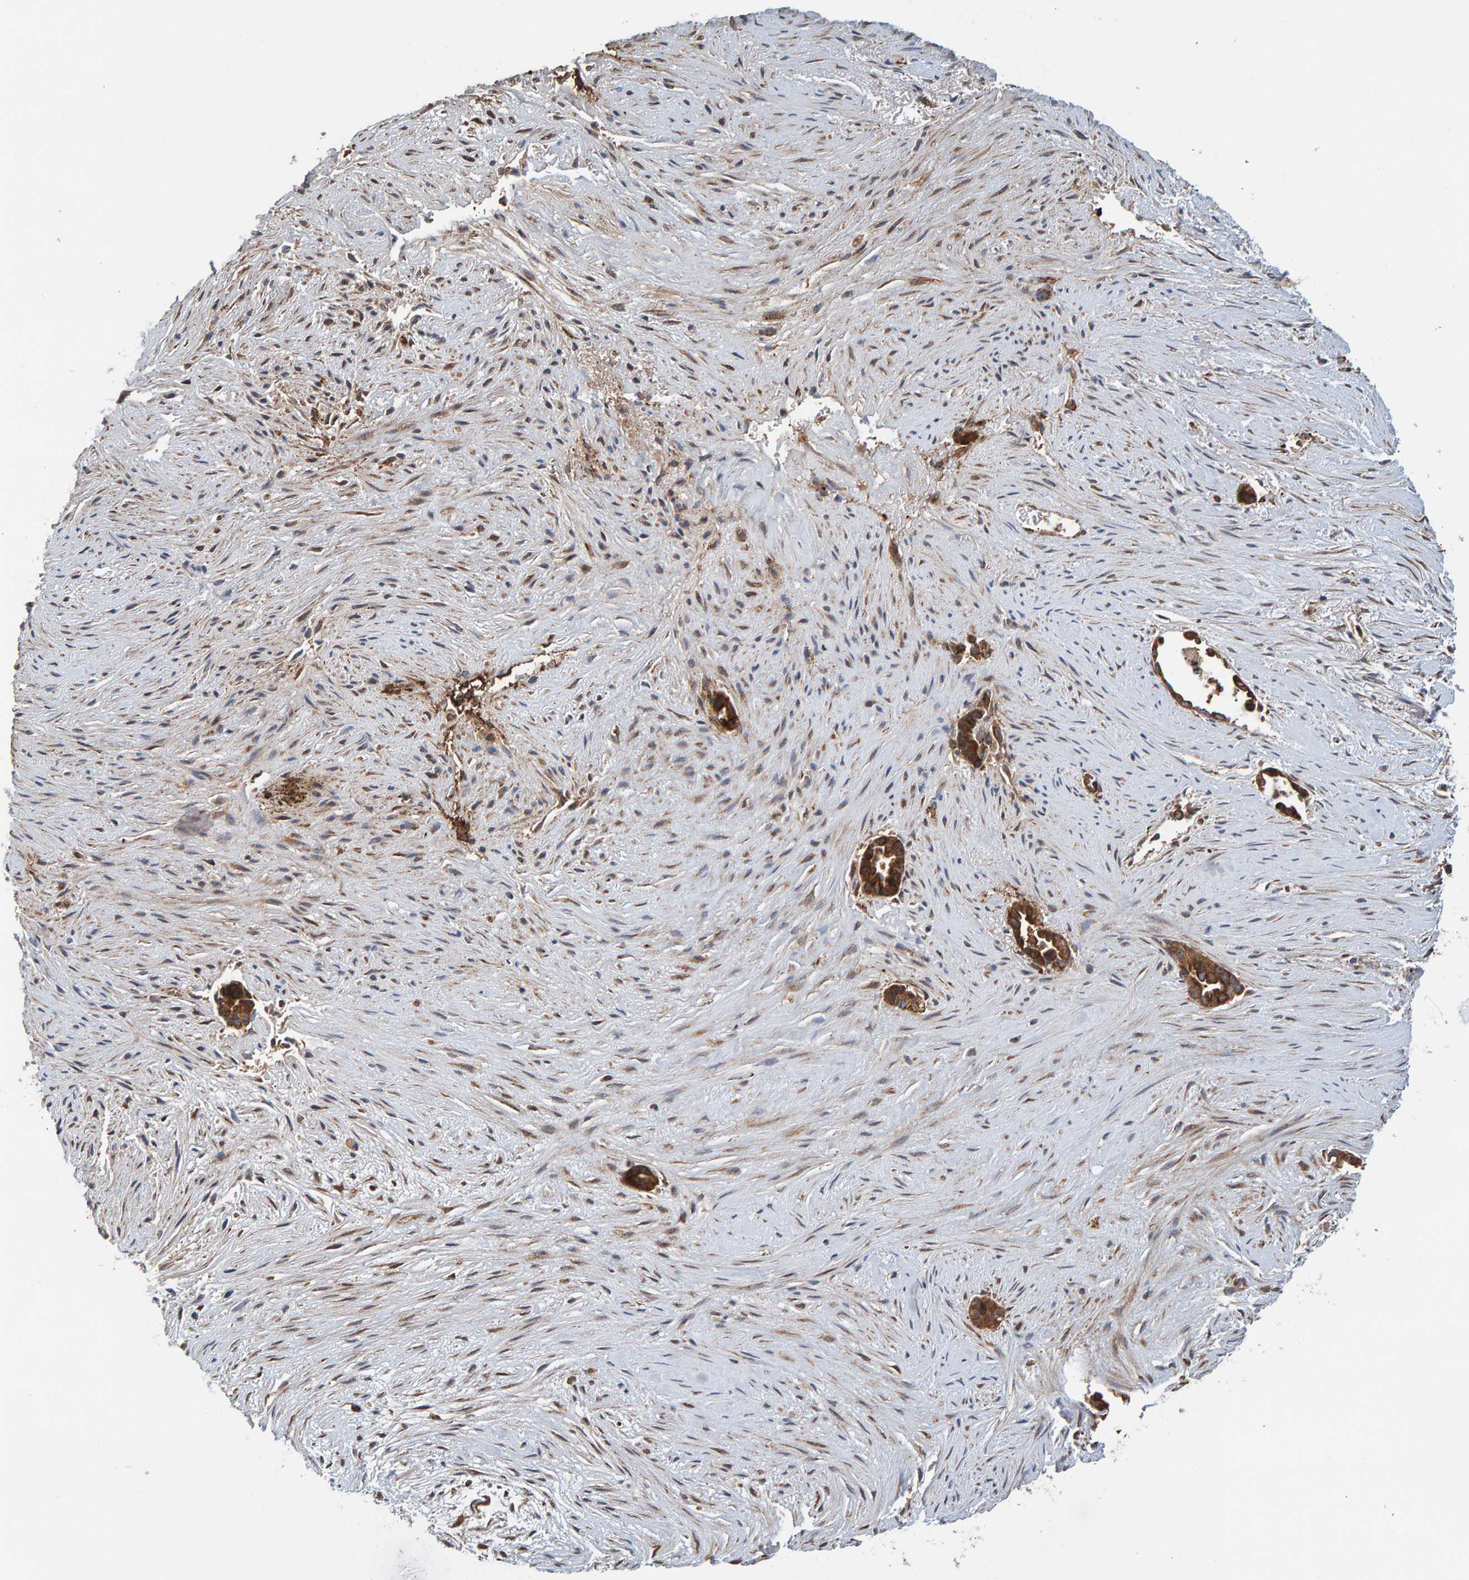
{"staining": {"intensity": "strong", "quantity": ">75%", "location": "cytoplasmic/membranous"}, "tissue": "liver cancer", "cell_type": "Tumor cells", "image_type": "cancer", "snomed": [{"axis": "morphology", "description": "Cholangiocarcinoma"}, {"axis": "topography", "description": "Liver"}], "caption": "About >75% of tumor cells in cholangiocarcinoma (liver) show strong cytoplasmic/membranous protein expression as visualized by brown immunohistochemical staining.", "gene": "MRPL45", "patient": {"sex": "female", "age": 55}}